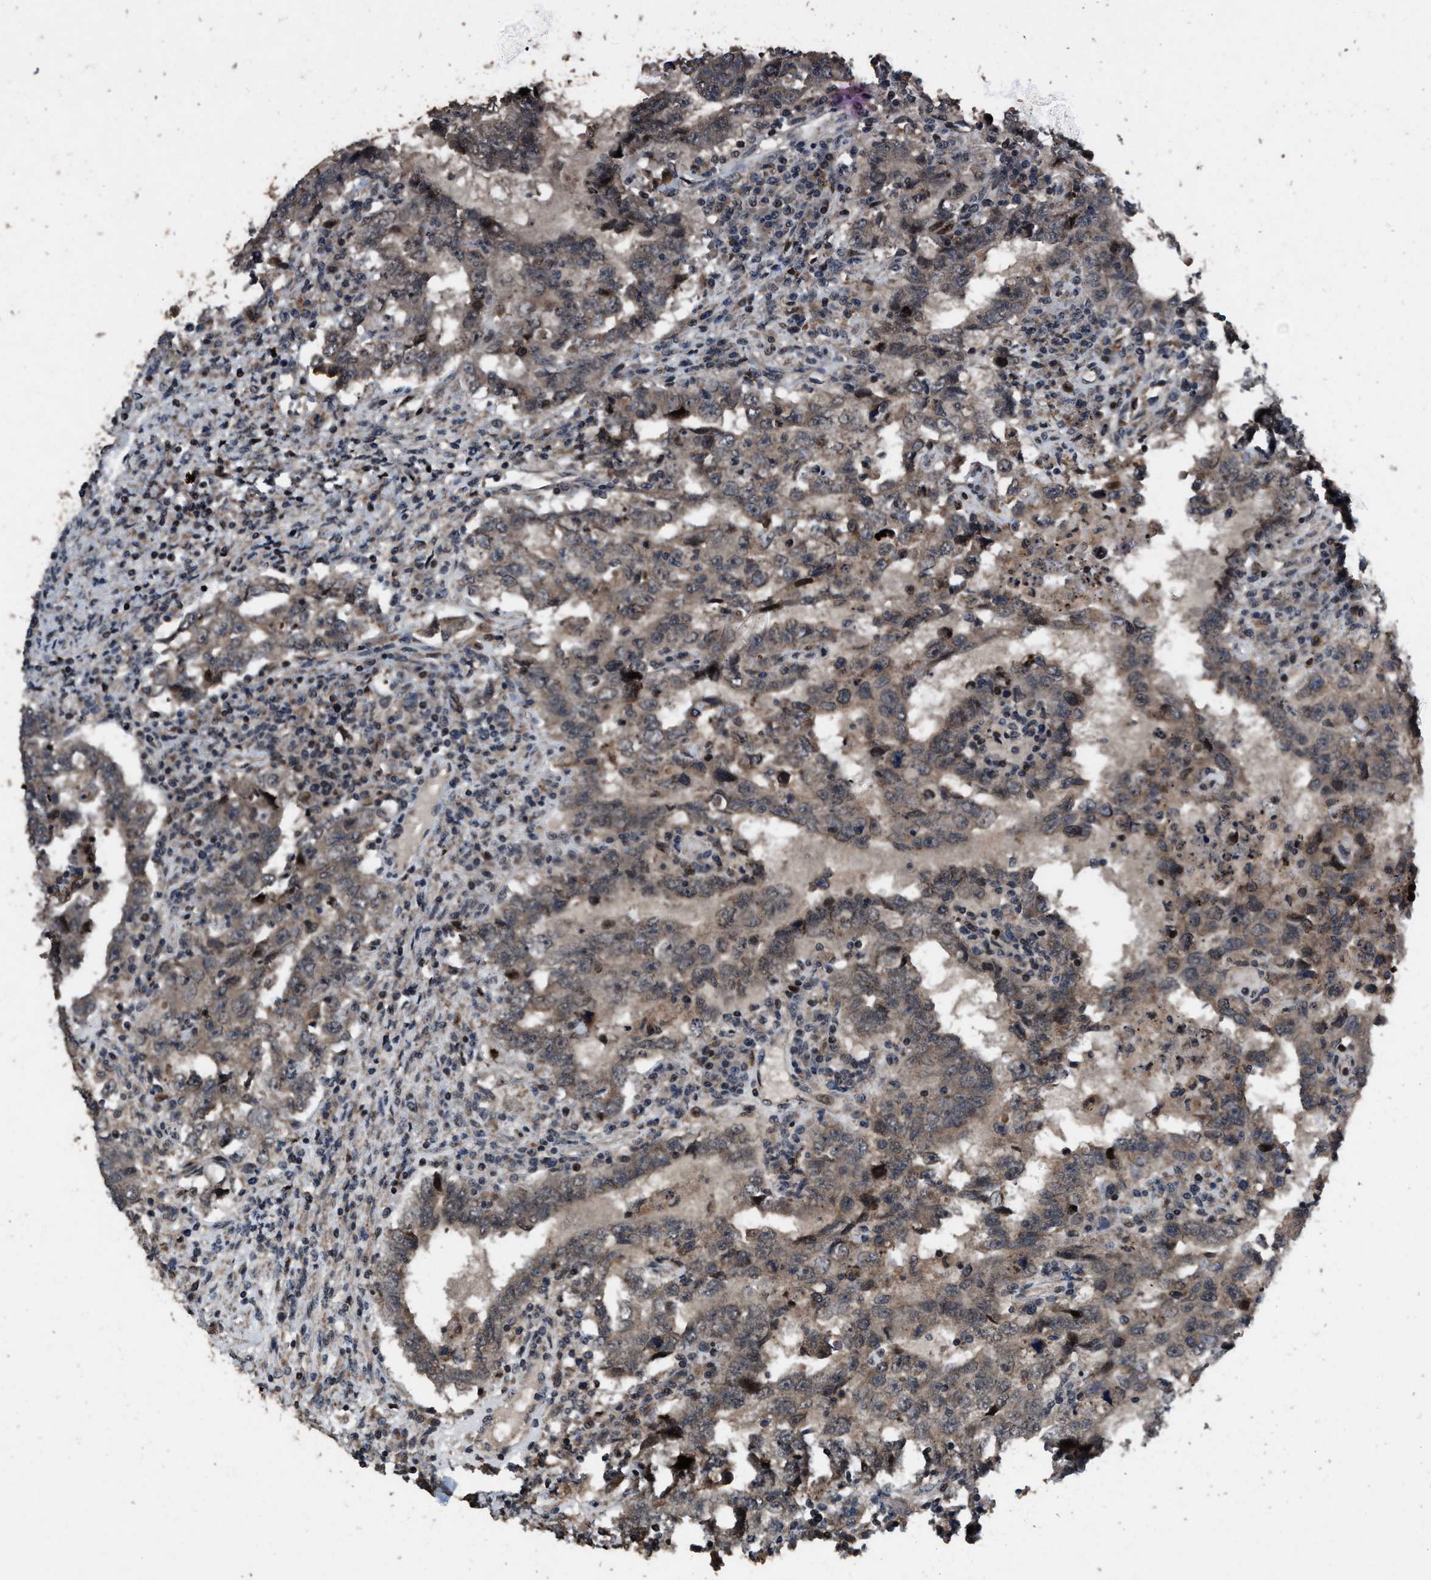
{"staining": {"intensity": "weak", "quantity": ">75%", "location": "cytoplasmic/membranous"}, "tissue": "testis cancer", "cell_type": "Tumor cells", "image_type": "cancer", "snomed": [{"axis": "morphology", "description": "Carcinoma, Embryonal, NOS"}, {"axis": "topography", "description": "Testis"}], "caption": "A micrograph of human testis cancer stained for a protein demonstrates weak cytoplasmic/membranous brown staining in tumor cells.", "gene": "HAUS6", "patient": {"sex": "male", "age": 26}}